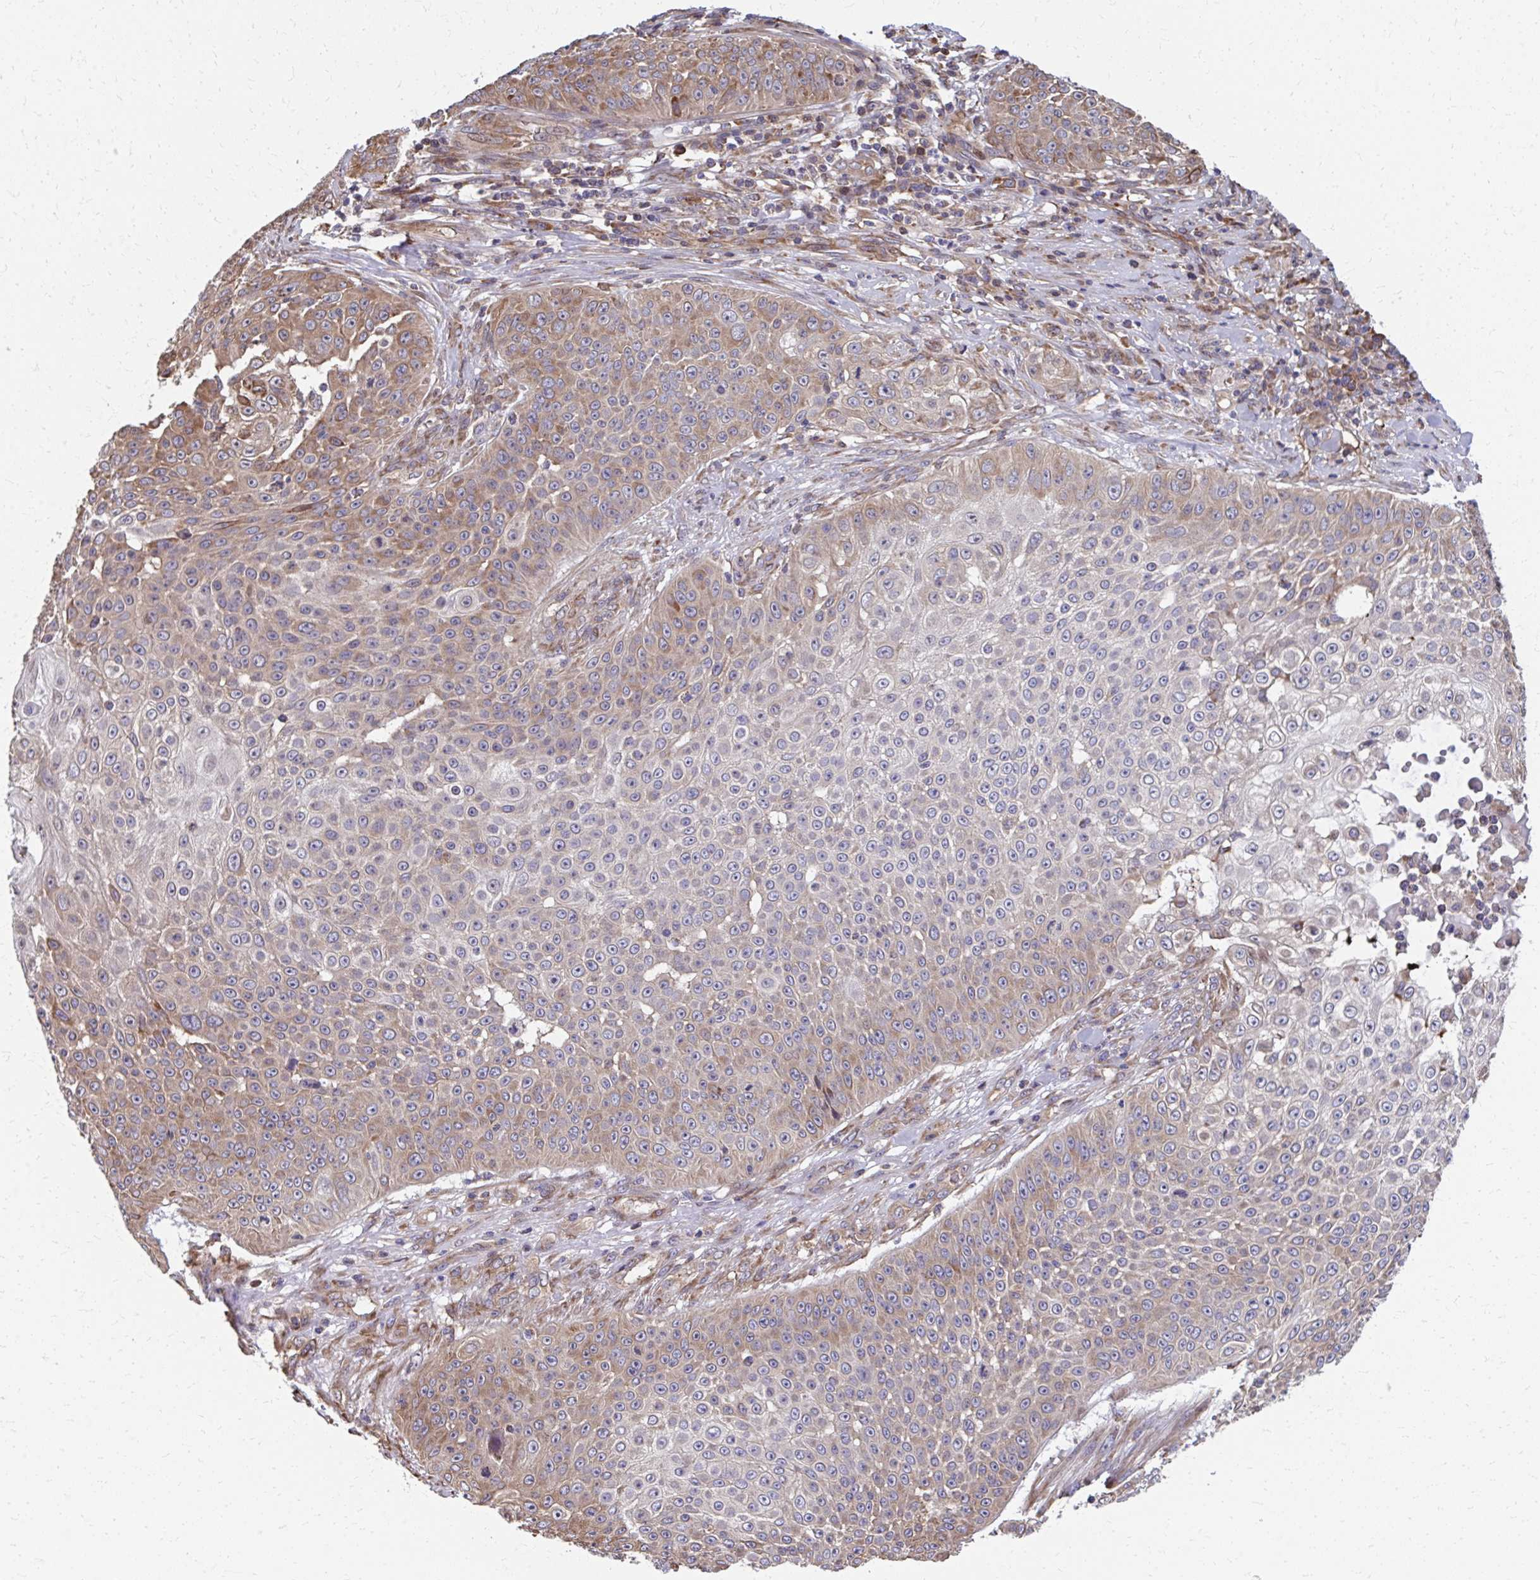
{"staining": {"intensity": "moderate", "quantity": "25%-75%", "location": "cytoplasmic/membranous"}, "tissue": "skin cancer", "cell_type": "Tumor cells", "image_type": "cancer", "snomed": [{"axis": "morphology", "description": "Squamous cell carcinoma, NOS"}, {"axis": "topography", "description": "Skin"}], "caption": "Immunohistochemistry (IHC) (DAB (3,3'-diaminobenzidine)) staining of human skin cancer reveals moderate cytoplasmic/membranous protein expression in about 25%-75% of tumor cells. The staining is performed using DAB brown chromogen to label protein expression. The nuclei are counter-stained blue using hematoxylin.", "gene": "ZNF778", "patient": {"sex": "male", "age": 24}}